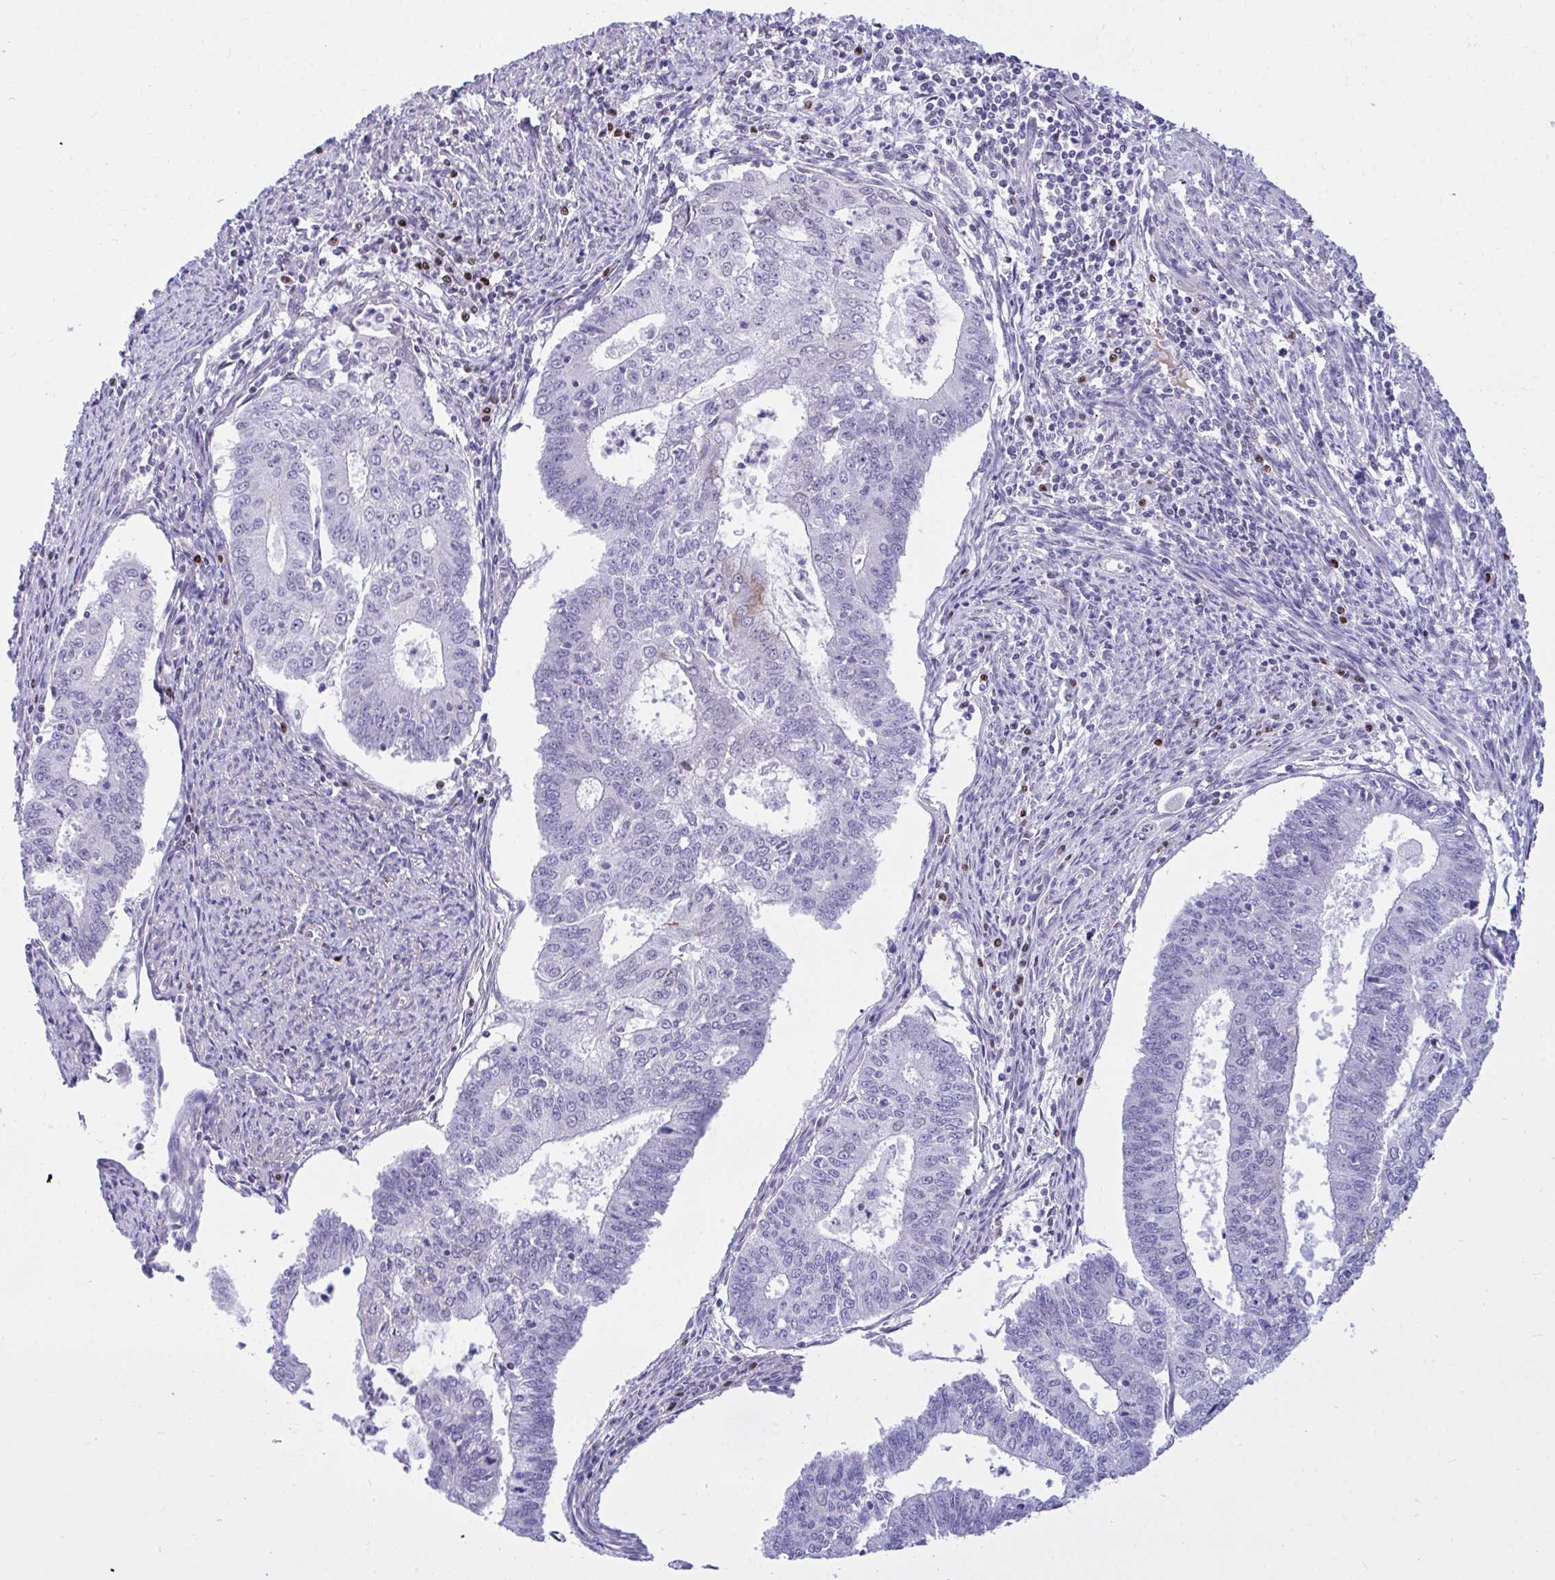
{"staining": {"intensity": "negative", "quantity": "none", "location": "none"}, "tissue": "endometrial cancer", "cell_type": "Tumor cells", "image_type": "cancer", "snomed": [{"axis": "morphology", "description": "Adenocarcinoma, NOS"}, {"axis": "topography", "description": "Endometrium"}], "caption": "The immunohistochemistry (IHC) photomicrograph has no significant positivity in tumor cells of endometrial cancer tissue.", "gene": "SLC25A51", "patient": {"sex": "female", "age": 61}}